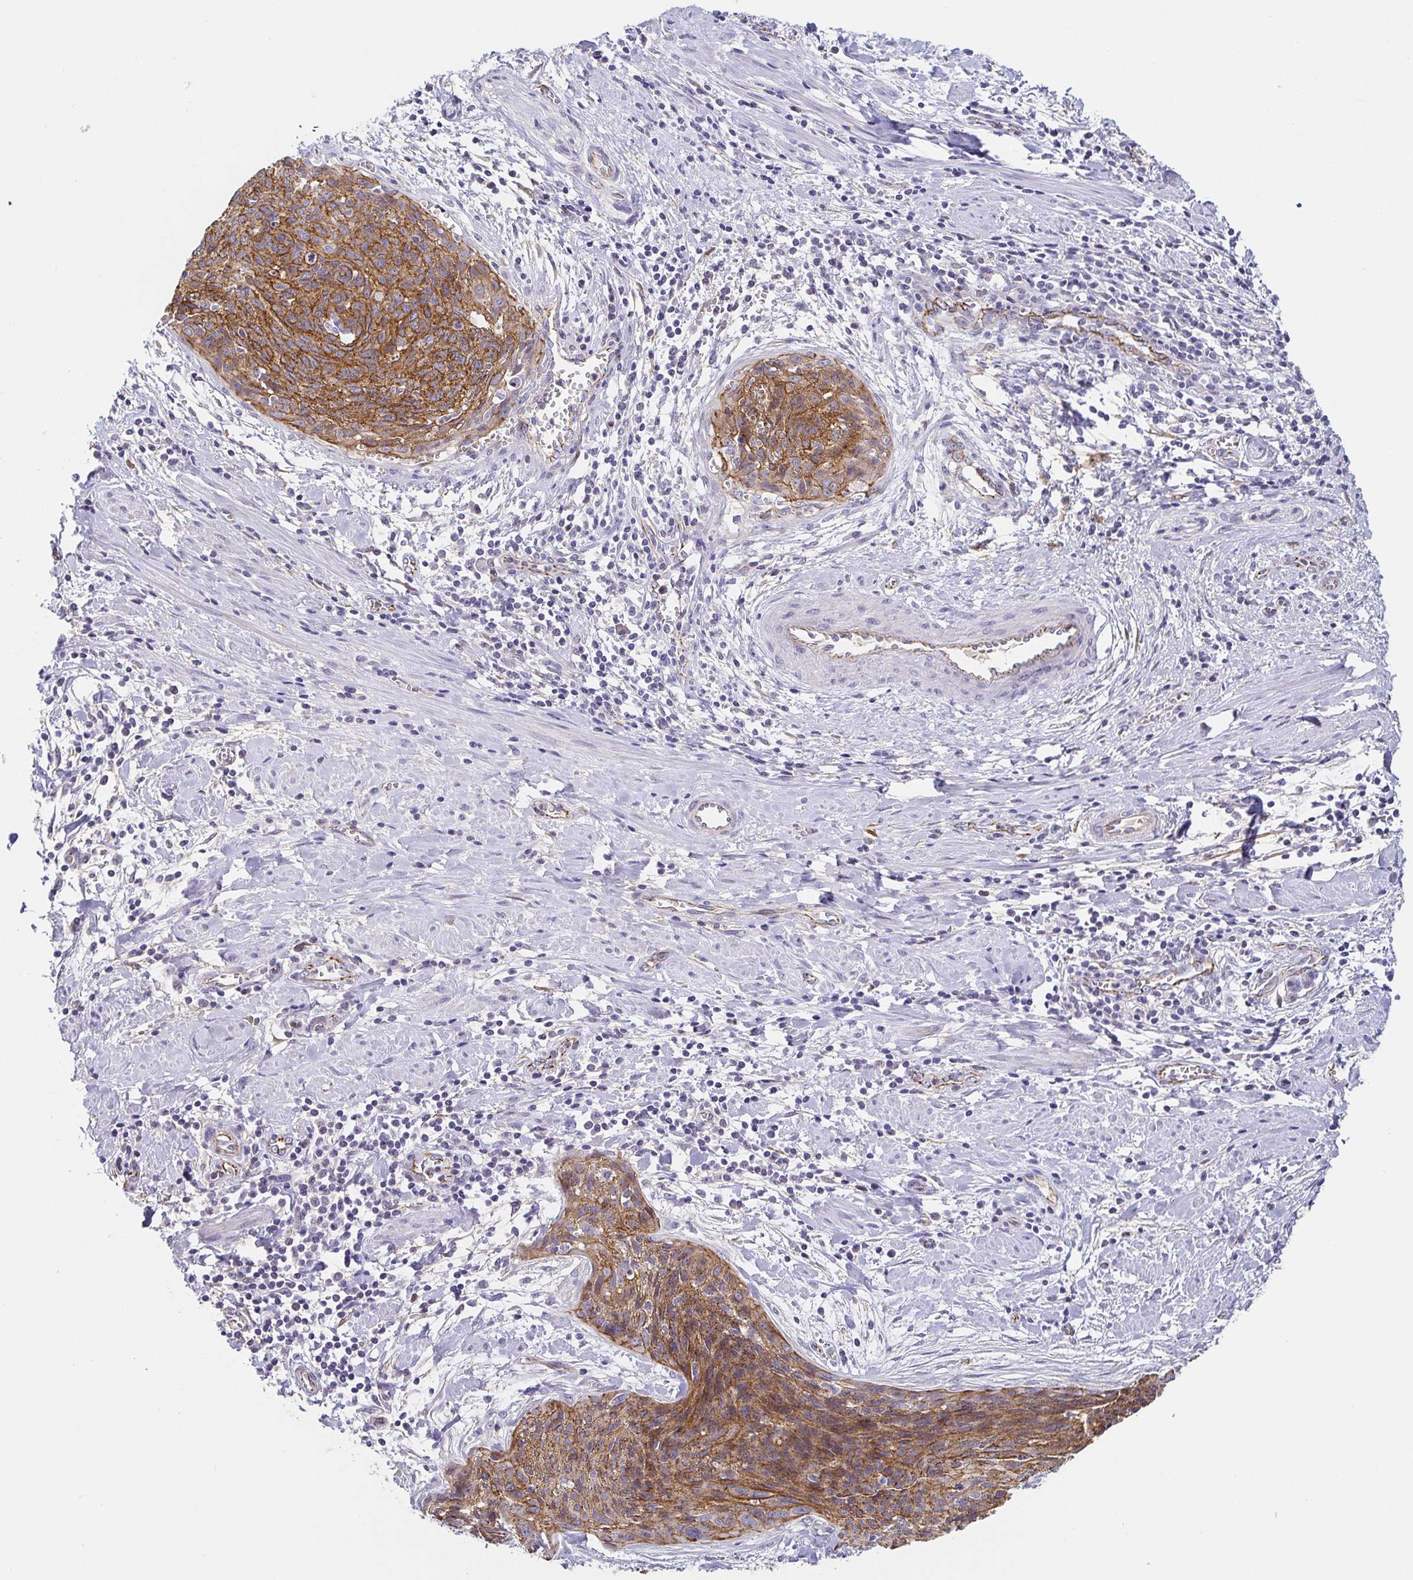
{"staining": {"intensity": "moderate", "quantity": ">75%", "location": "cytoplasmic/membranous"}, "tissue": "cervical cancer", "cell_type": "Tumor cells", "image_type": "cancer", "snomed": [{"axis": "morphology", "description": "Squamous cell carcinoma, NOS"}, {"axis": "topography", "description": "Cervix"}], "caption": "Squamous cell carcinoma (cervical) stained for a protein reveals moderate cytoplasmic/membranous positivity in tumor cells.", "gene": "PIWIL3", "patient": {"sex": "female", "age": 55}}